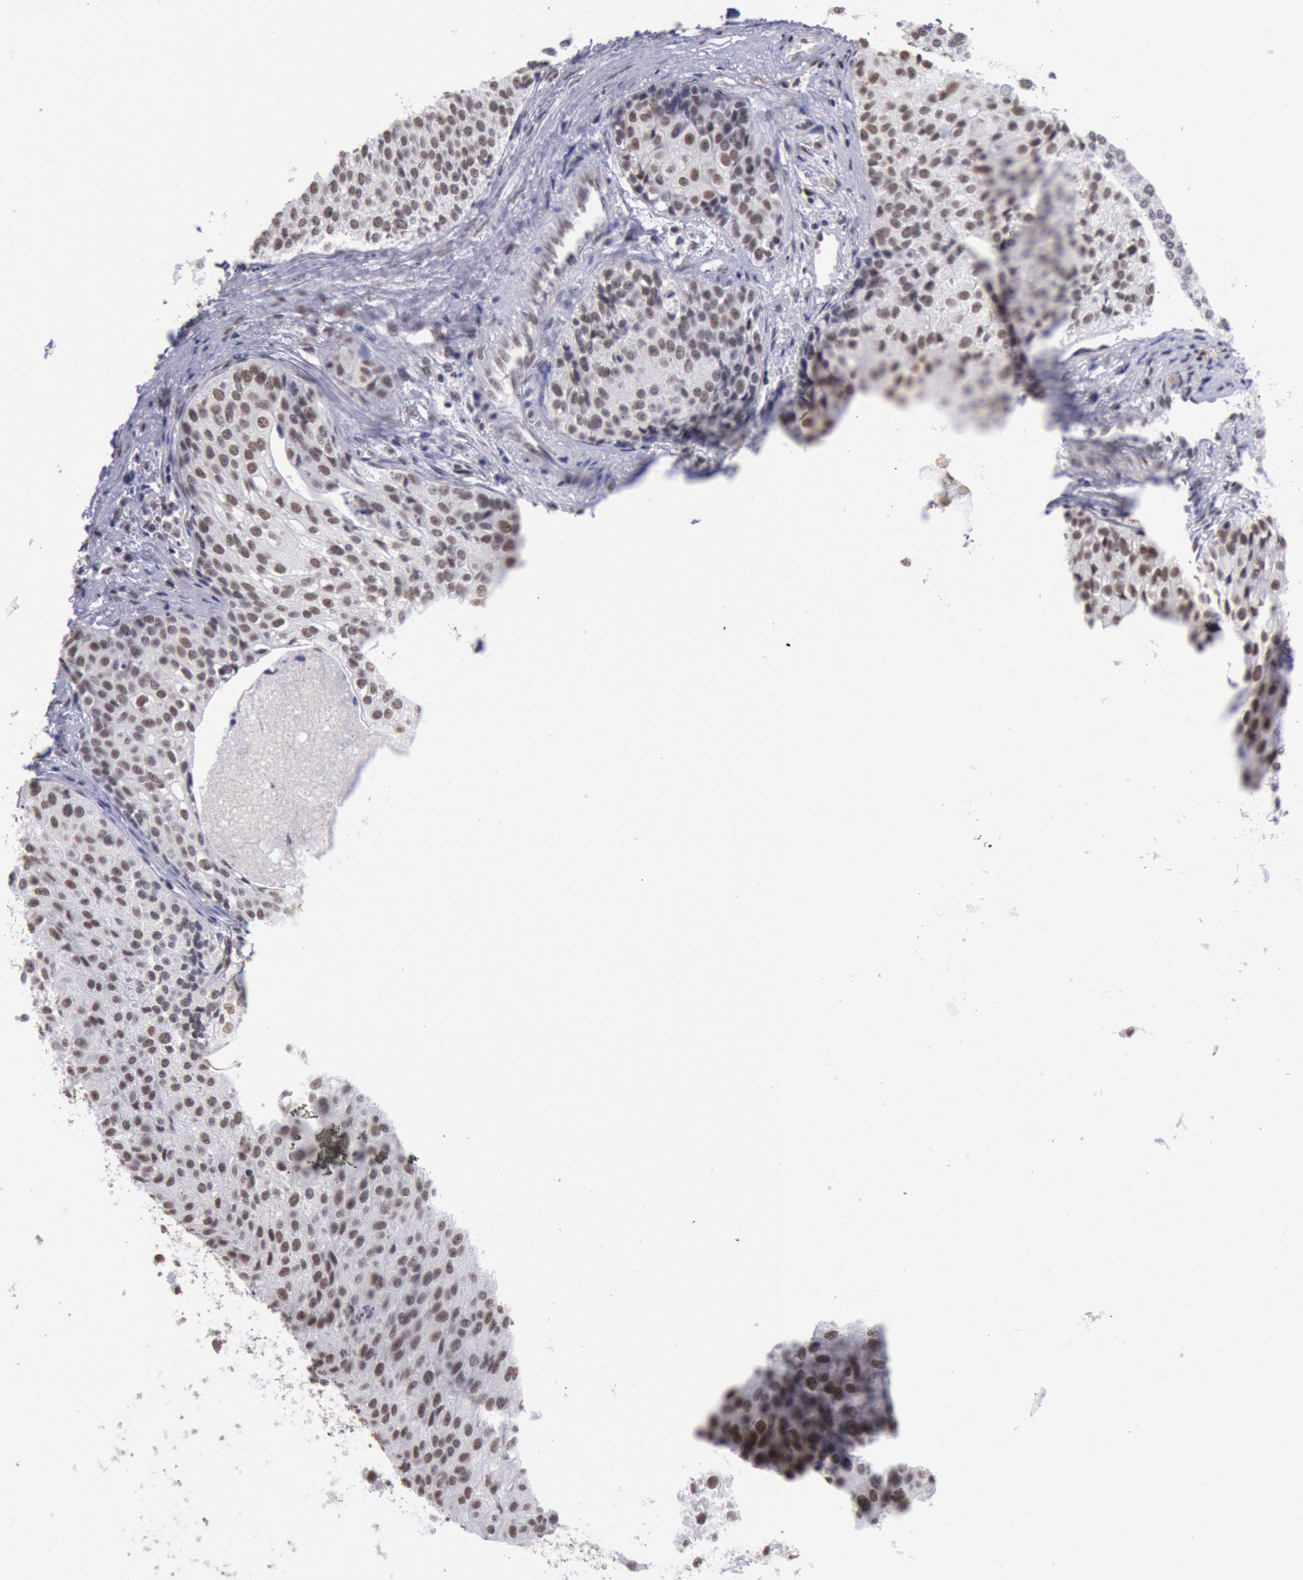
{"staining": {"intensity": "moderate", "quantity": ">75%", "location": "nuclear"}, "tissue": "urothelial cancer", "cell_type": "Tumor cells", "image_type": "cancer", "snomed": [{"axis": "morphology", "description": "Urothelial carcinoma, Low grade"}, {"axis": "topography", "description": "Urinary bladder"}], "caption": "This is an image of IHC staining of low-grade urothelial carcinoma, which shows moderate staining in the nuclear of tumor cells.", "gene": "SNRPD3", "patient": {"sex": "female", "age": 73}}